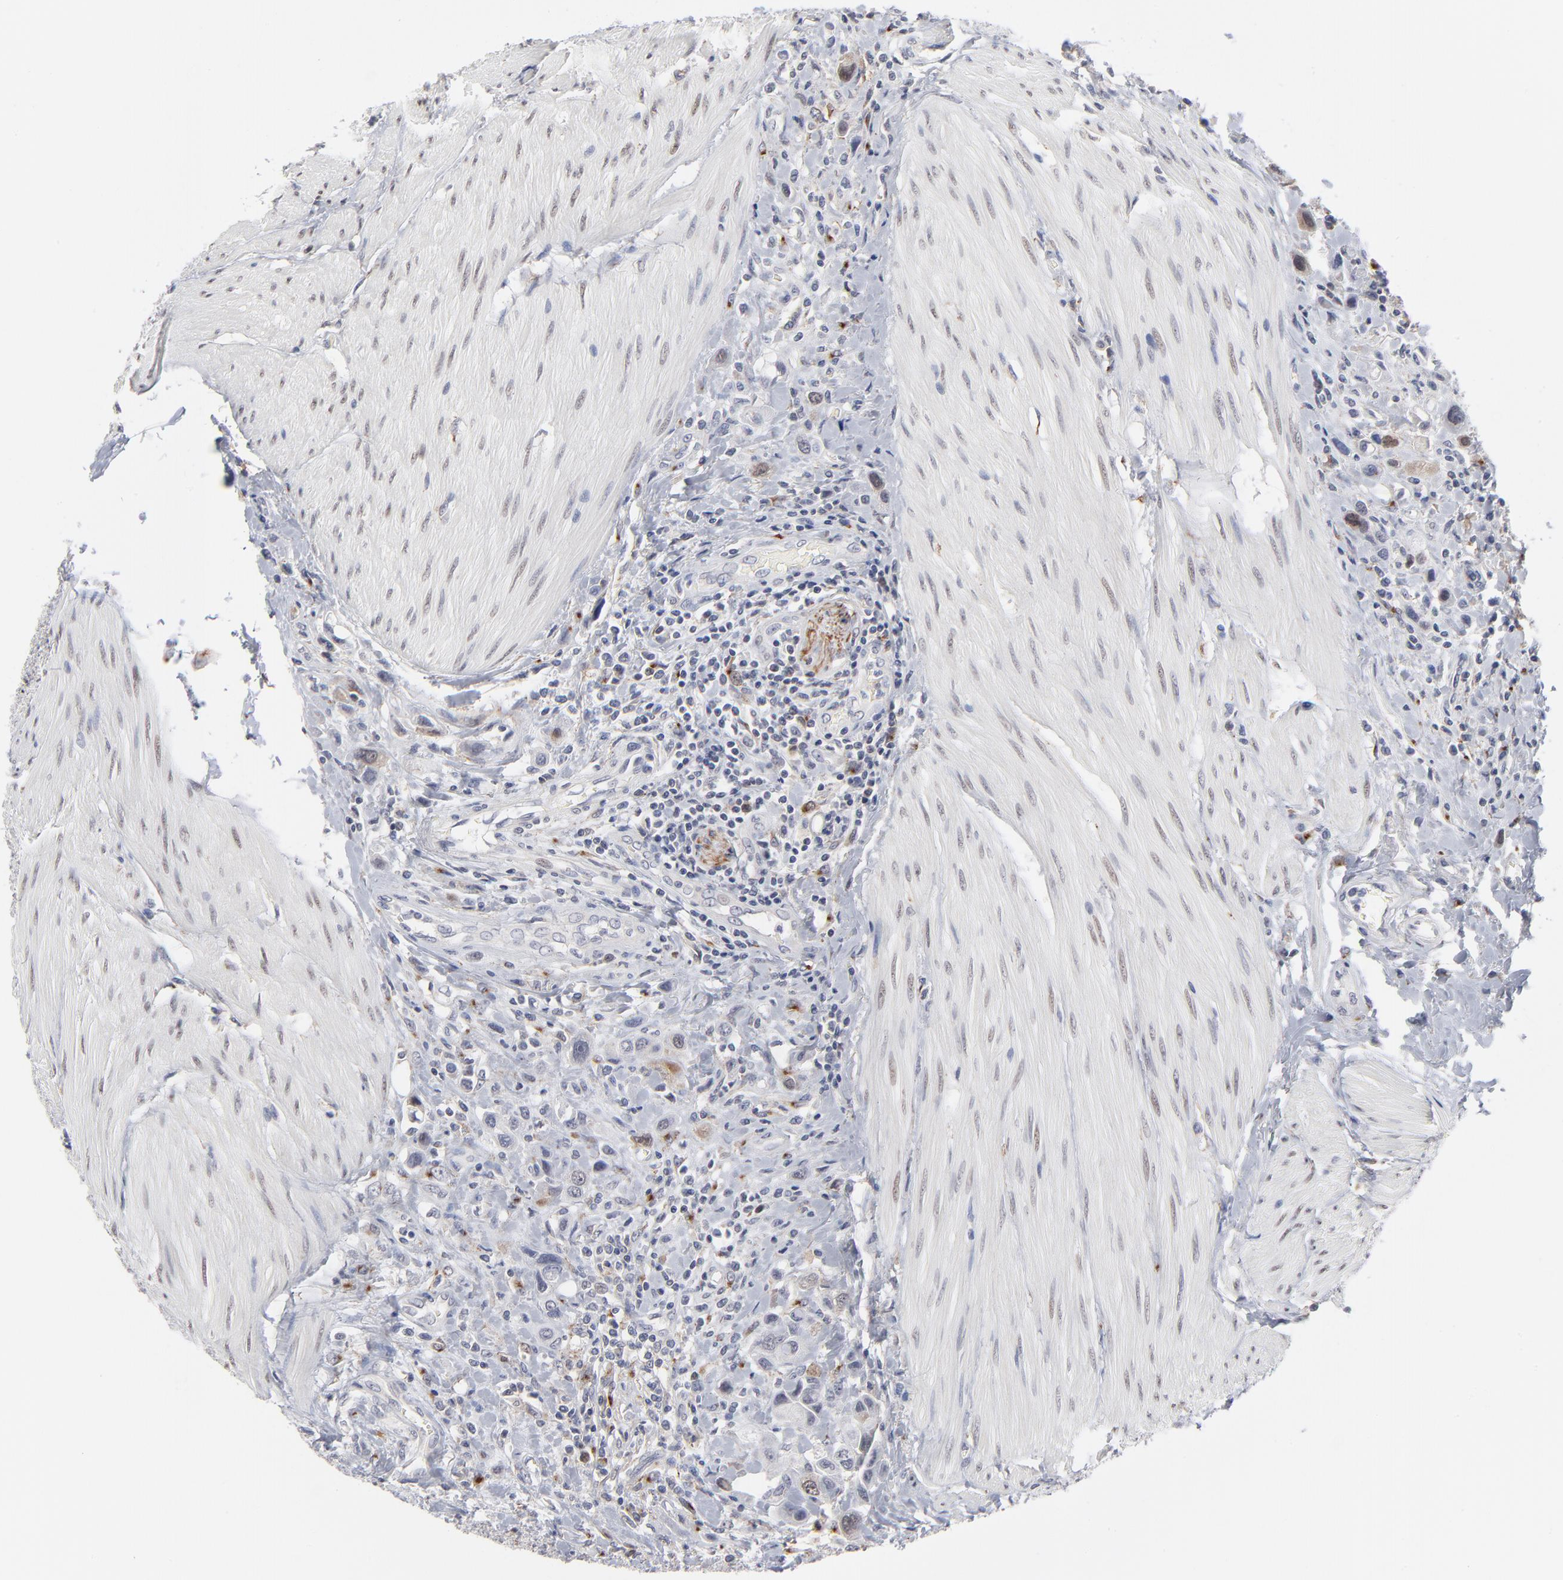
{"staining": {"intensity": "moderate", "quantity": "<25%", "location": "cytoplasmic/membranous"}, "tissue": "urothelial cancer", "cell_type": "Tumor cells", "image_type": "cancer", "snomed": [{"axis": "morphology", "description": "Urothelial carcinoma, High grade"}, {"axis": "topography", "description": "Urinary bladder"}], "caption": "Urothelial cancer stained with DAB immunohistochemistry (IHC) shows low levels of moderate cytoplasmic/membranous expression in approximately <25% of tumor cells.", "gene": "AURKA", "patient": {"sex": "male", "age": 50}}